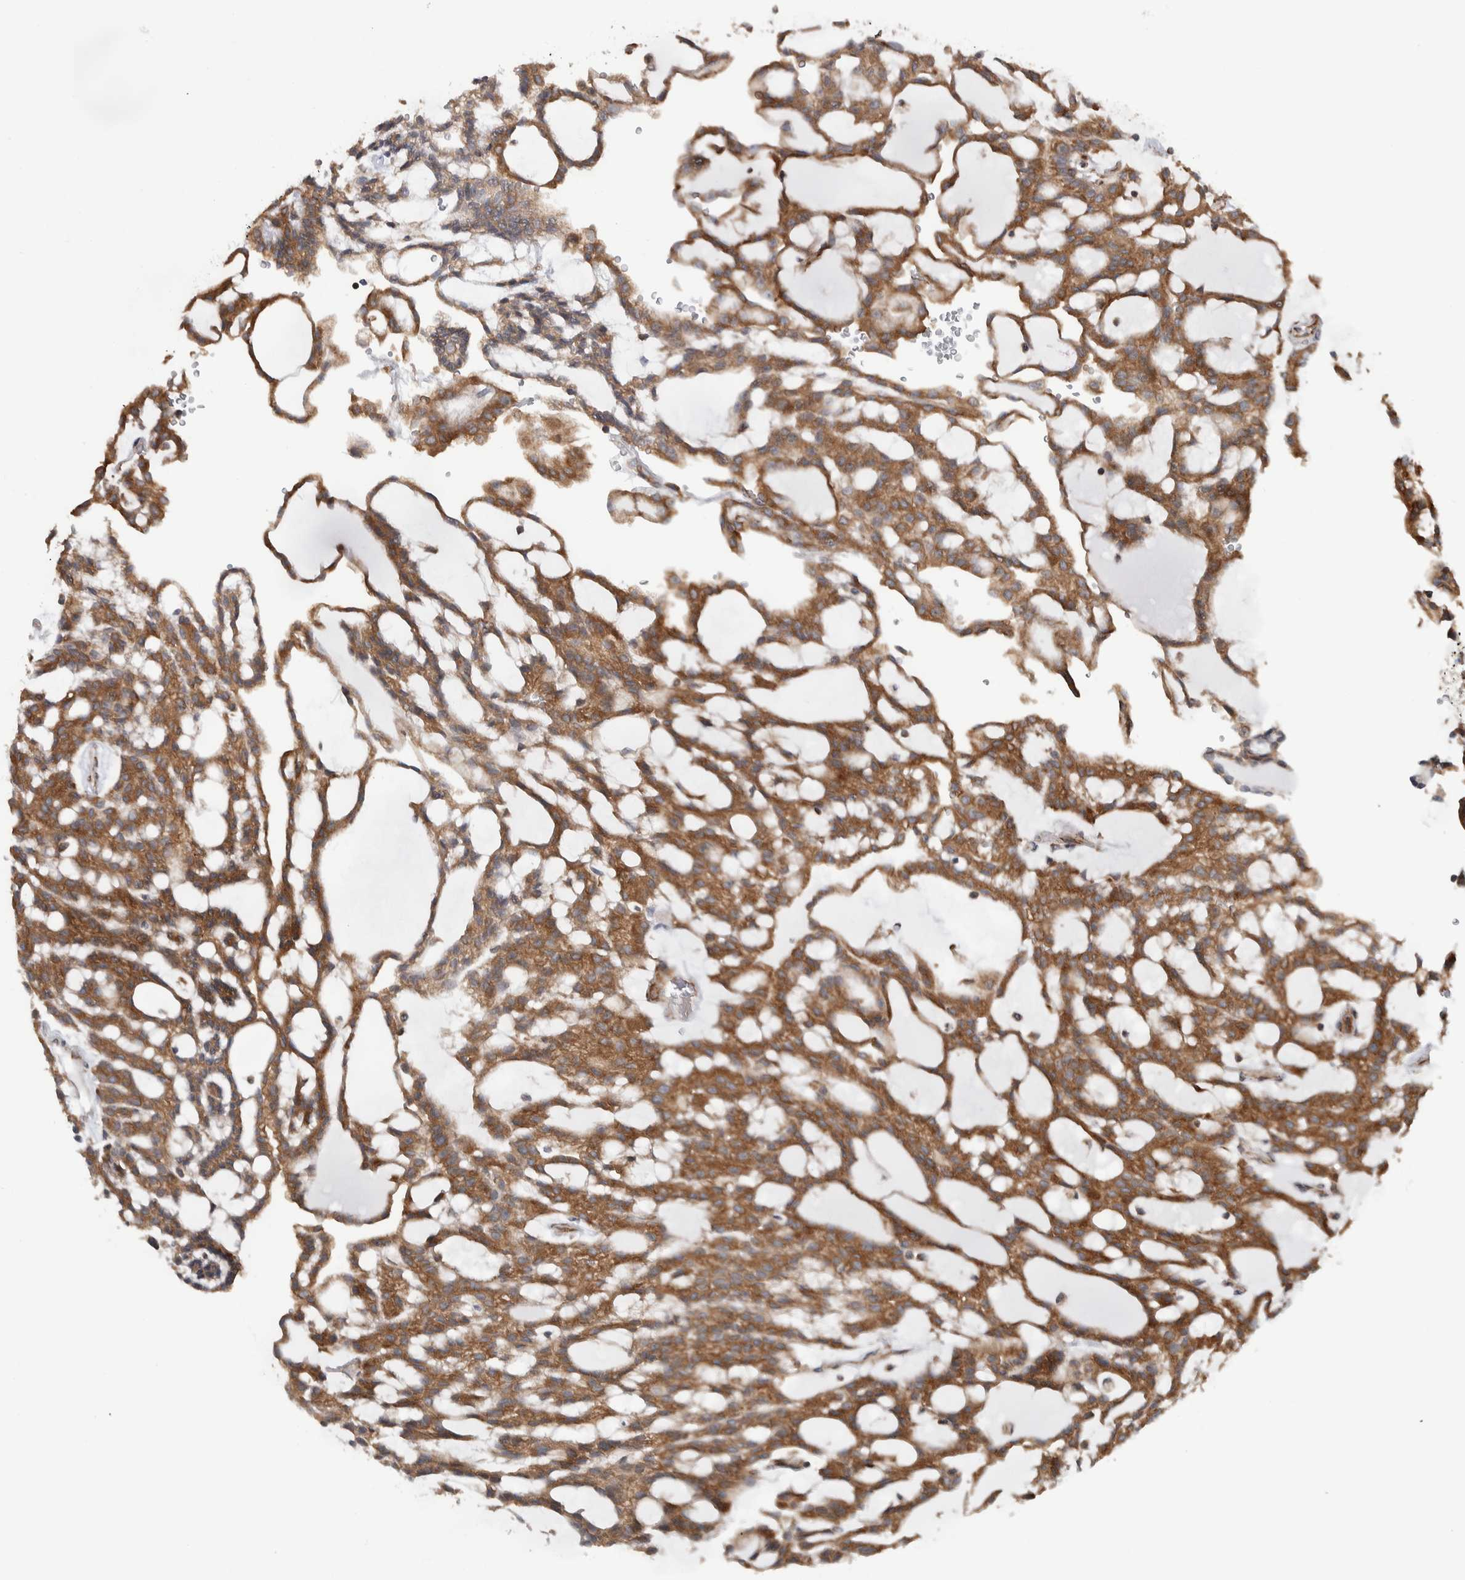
{"staining": {"intensity": "moderate", "quantity": ">75%", "location": "cytoplasmic/membranous"}, "tissue": "renal cancer", "cell_type": "Tumor cells", "image_type": "cancer", "snomed": [{"axis": "morphology", "description": "Adenocarcinoma, NOS"}, {"axis": "topography", "description": "Kidney"}], "caption": "A medium amount of moderate cytoplasmic/membranous expression is present in about >75% of tumor cells in adenocarcinoma (renal) tissue.", "gene": "EIF3H", "patient": {"sex": "male", "age": 63}}